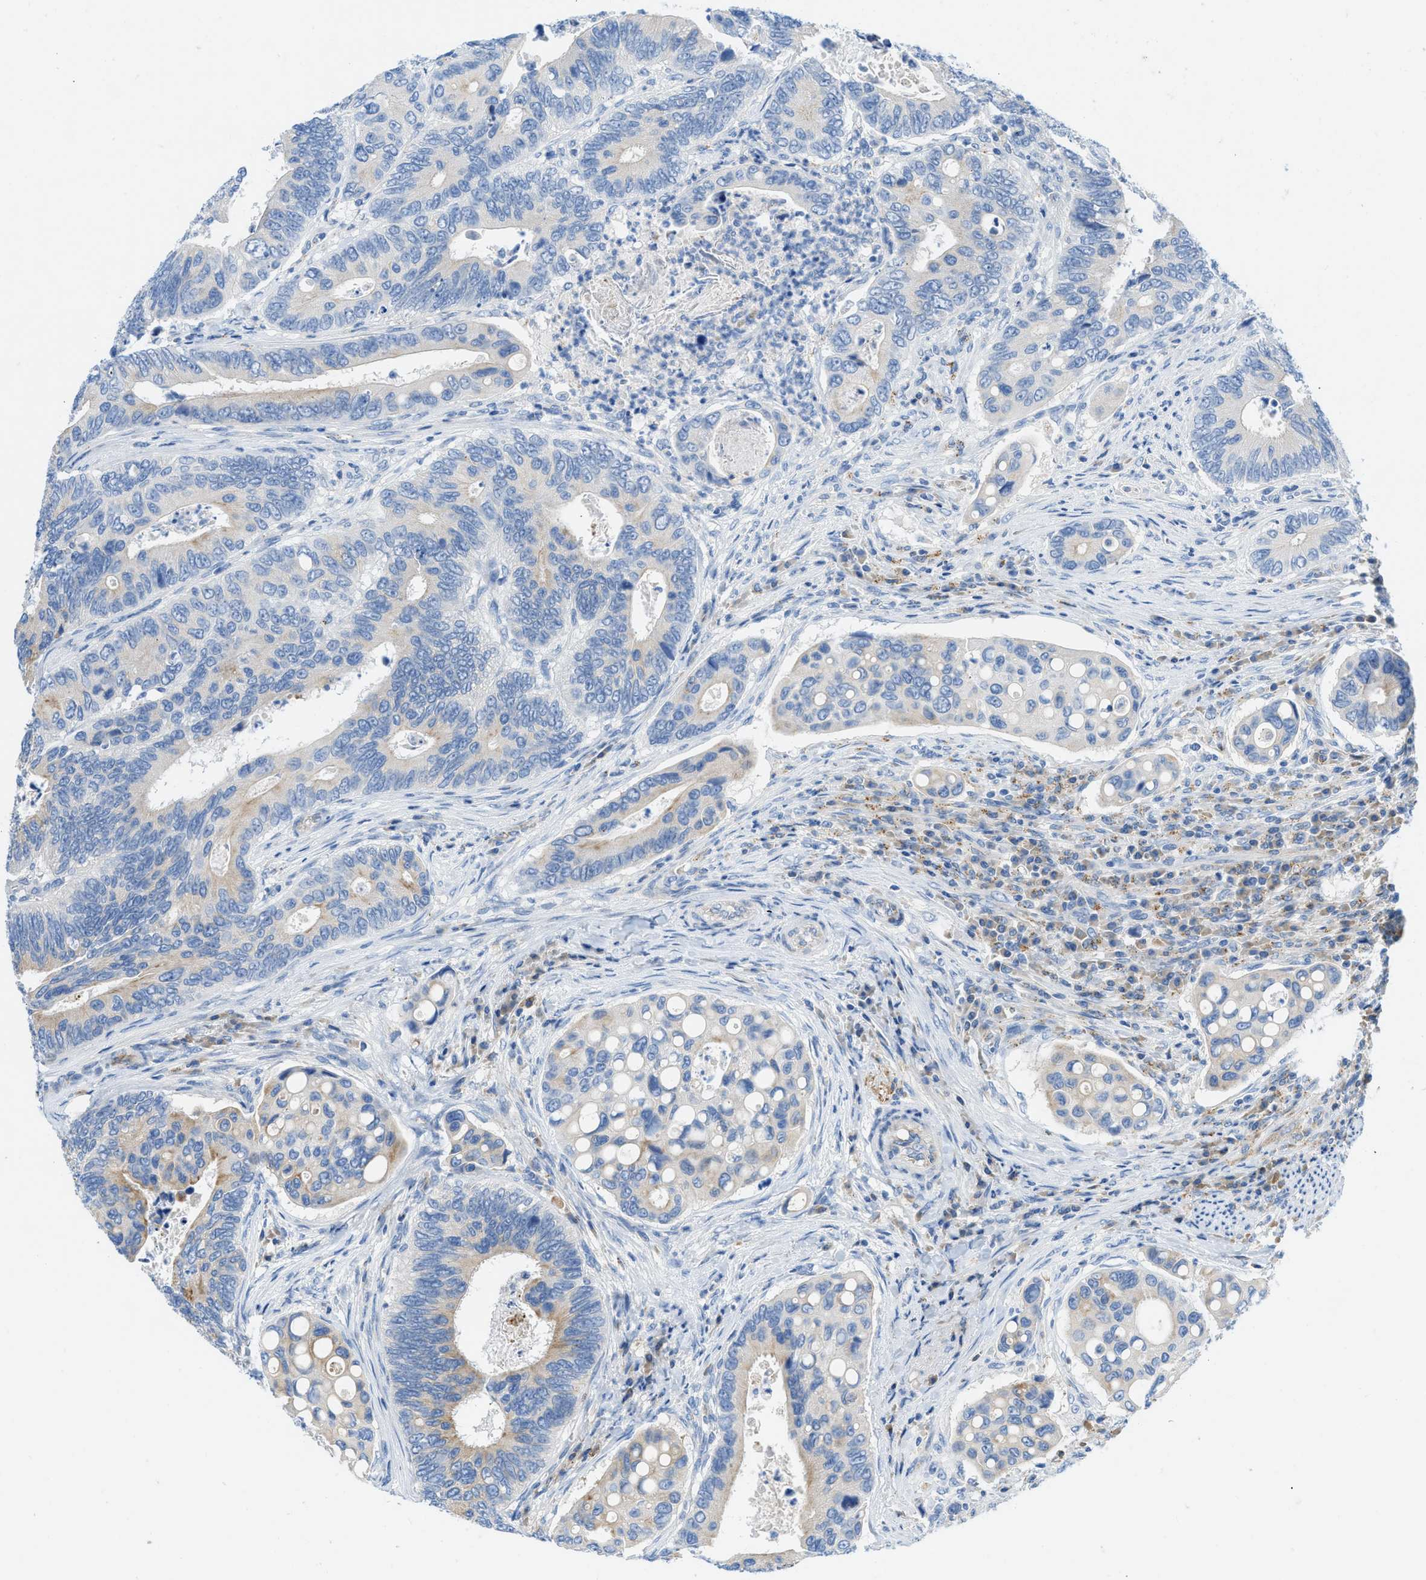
{"staining": {"intensity": "weak", "quantity": "25%-75%", "location": "cytoplasmic/membranous"}, "tissue": "colorectal cancer", "cell_type": "Tumor cells", "image_type": "cancer", "snomed": [{"axis": "morphology", "description": "Inflammation, NOS"}, {"axis": "morphology", "description": "Adenocarcinoma, NOS"}, {"axis": "topography", "description": "Colon"}], "caption": "There is low levels of weak cytoplasmic/membranous staining in tumor cells of colorectal cancer, as demonstrated by immunohistochemical staining (brown color).", "gene": "TMEM248", "patient": {"sex": "male", "age": 72}}